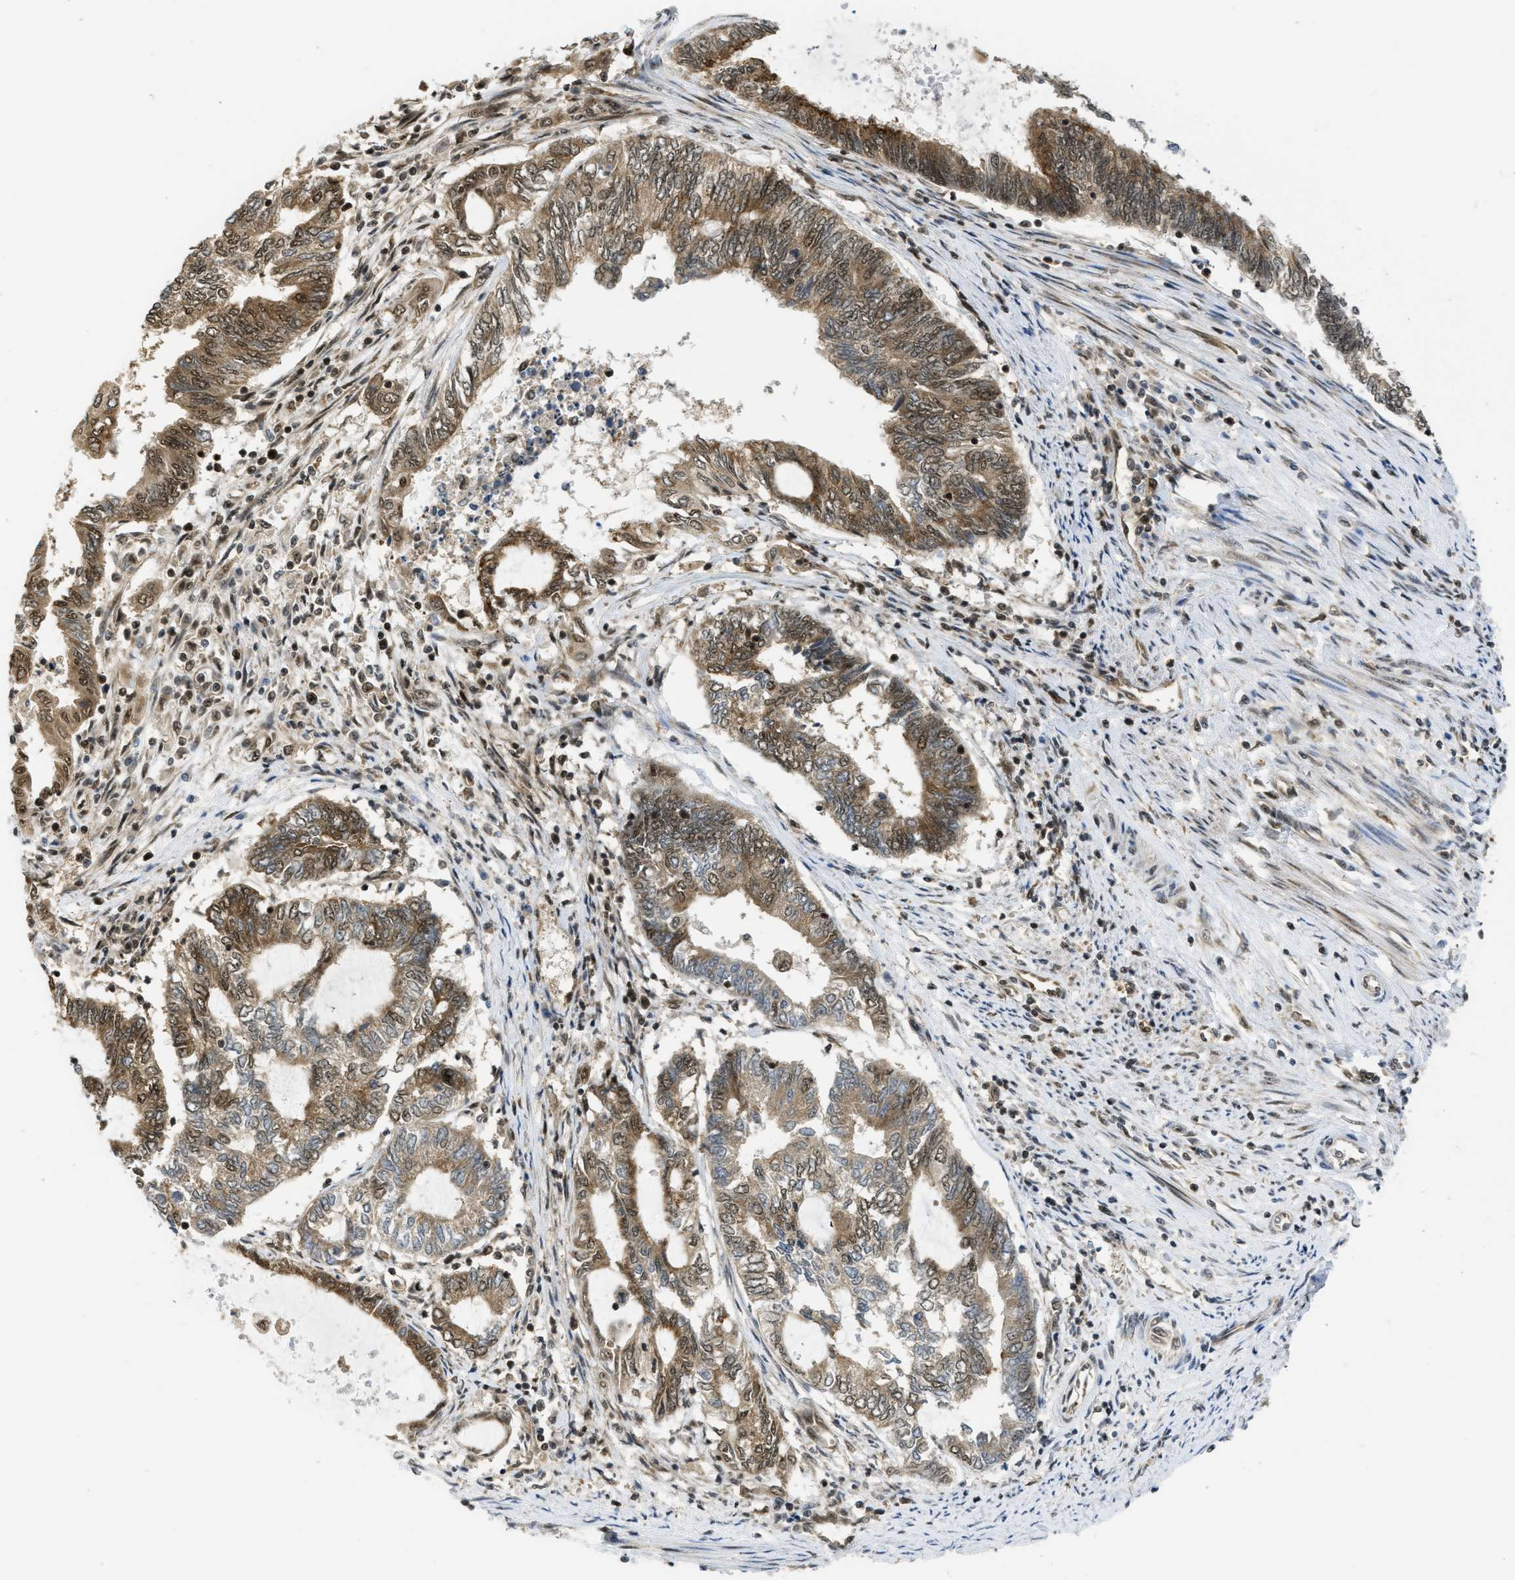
{"staining": {"intensity": "moderate", "quantity": ">75%", "location": "cytoplasmic/membranous,nuclear"}, "tissue": "endometrial cancer", "cell_type": "Tumor cells", "image_type": "cancer", "snomed": [{"axis": "morphology", "description": "Adenocarcinoma, NOS"}, {"axis": "topography", "description": "Uterus"}, {"axis": "topography", "description": "Endometrium"}], "caption": "The immunohistochemical stain shows moderate cytoplasmic/membranous and nuclear positivity in tumor cells of endometrial cancer (adenocarcinoma) tissue. (DAB = brown stain, brightfield microscopy at high magnification).", "gene": "TACC1", "patient": {"sex": "female", "age": 70}}